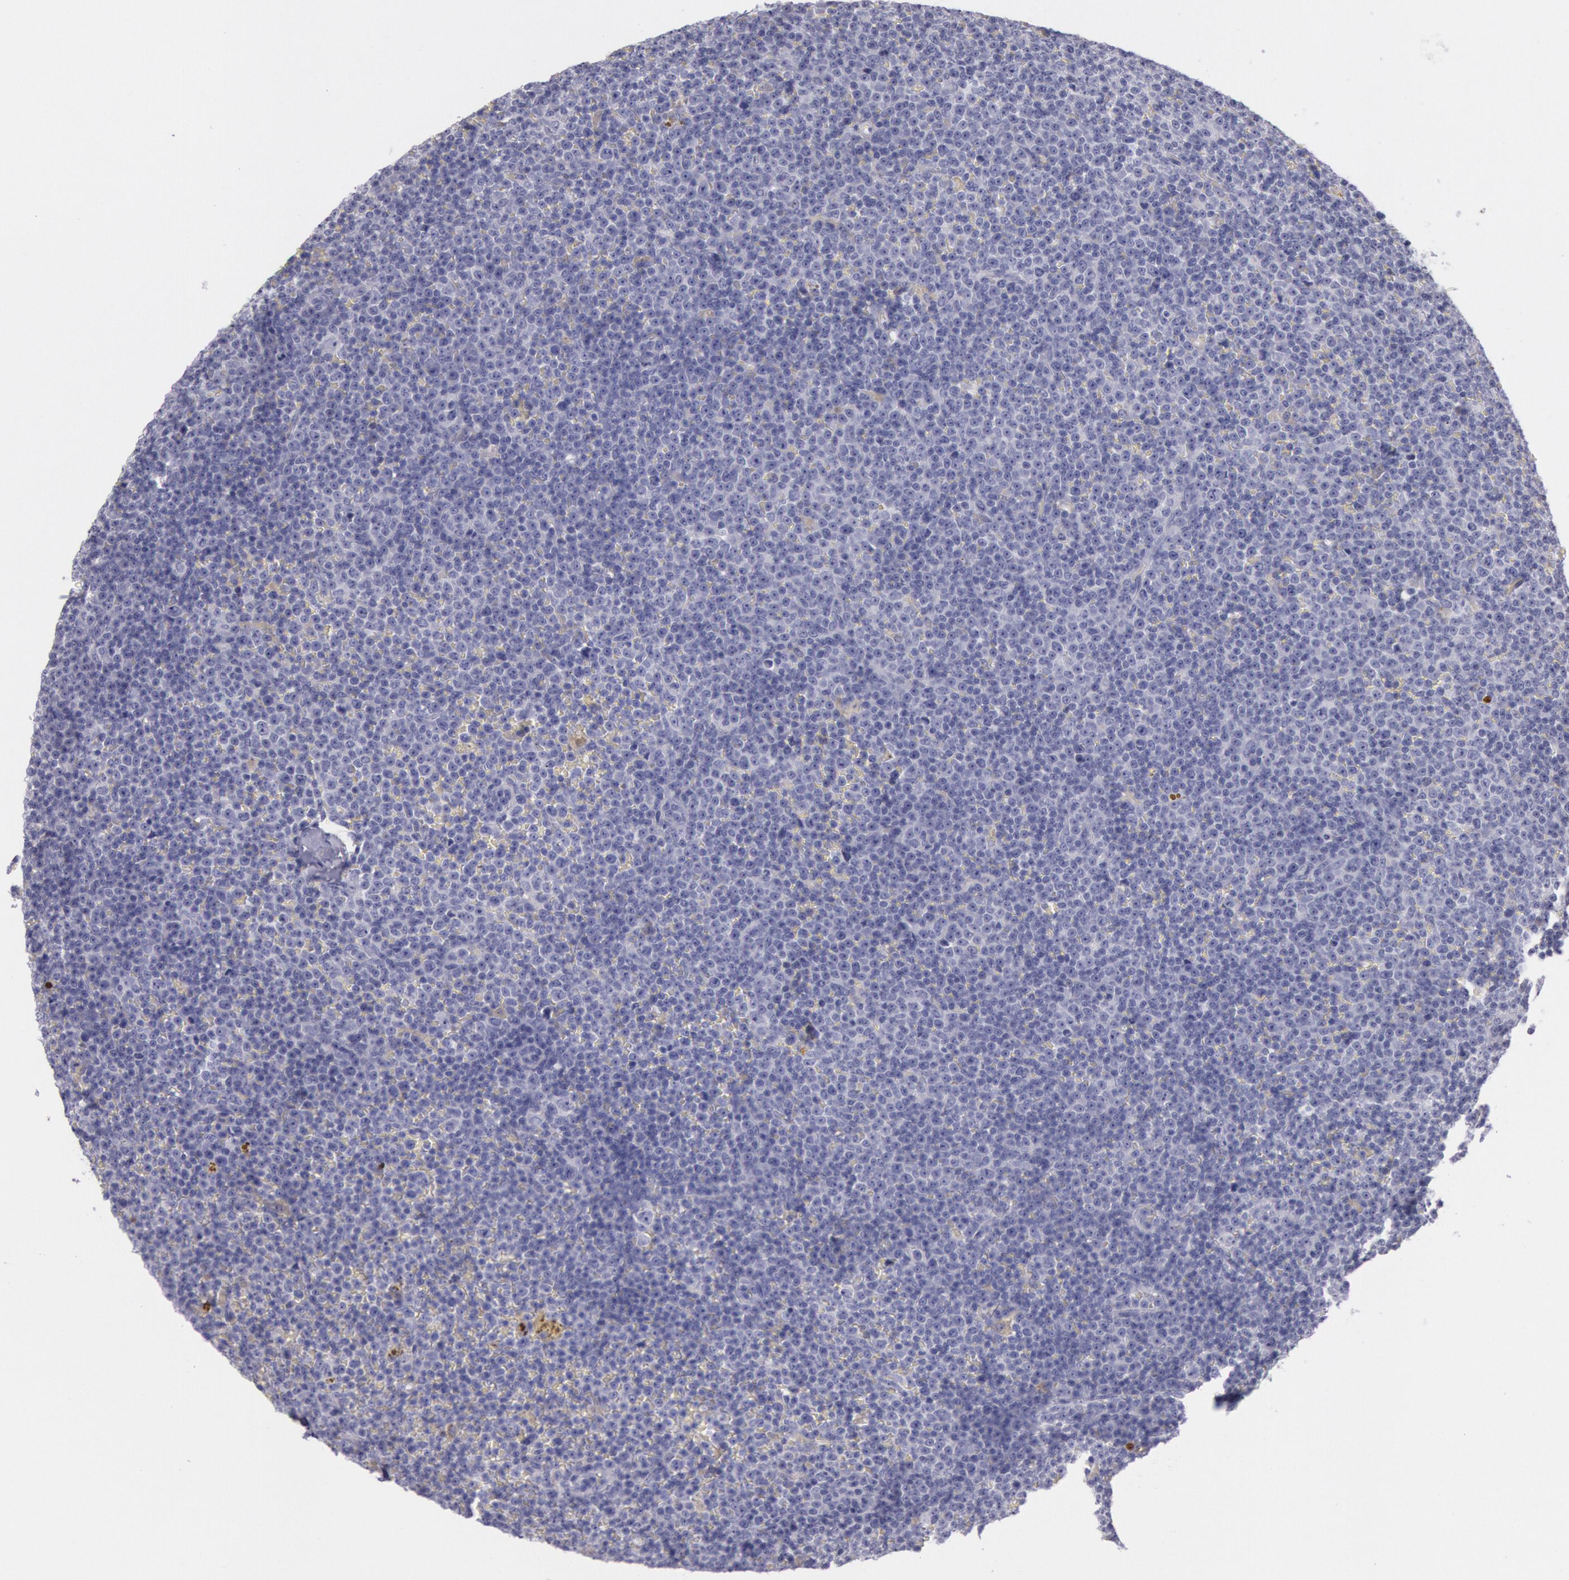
{"staining": {"intensity": "negative", "quantity": "none", "location": "none"}, "tissue": "lymphoma", "cell_type": "Tumor cells", "image_type": "cancer", "snomed": [{"axis": "morphology", "description": "Malignant lymphoma, non-Hodgkin's type, Low grade"}, {"axis": "topography", "description": "Lymph node"}], "caption": "IHC photomicrograph of neoplastic tissue: human low-grade malignant lymphoma, non-Hodgkin's type stained with DAB displays no significant protein staining in tumor cells.", "gene": "EGFR", "patient": {"sex": "male", "age": 50}}